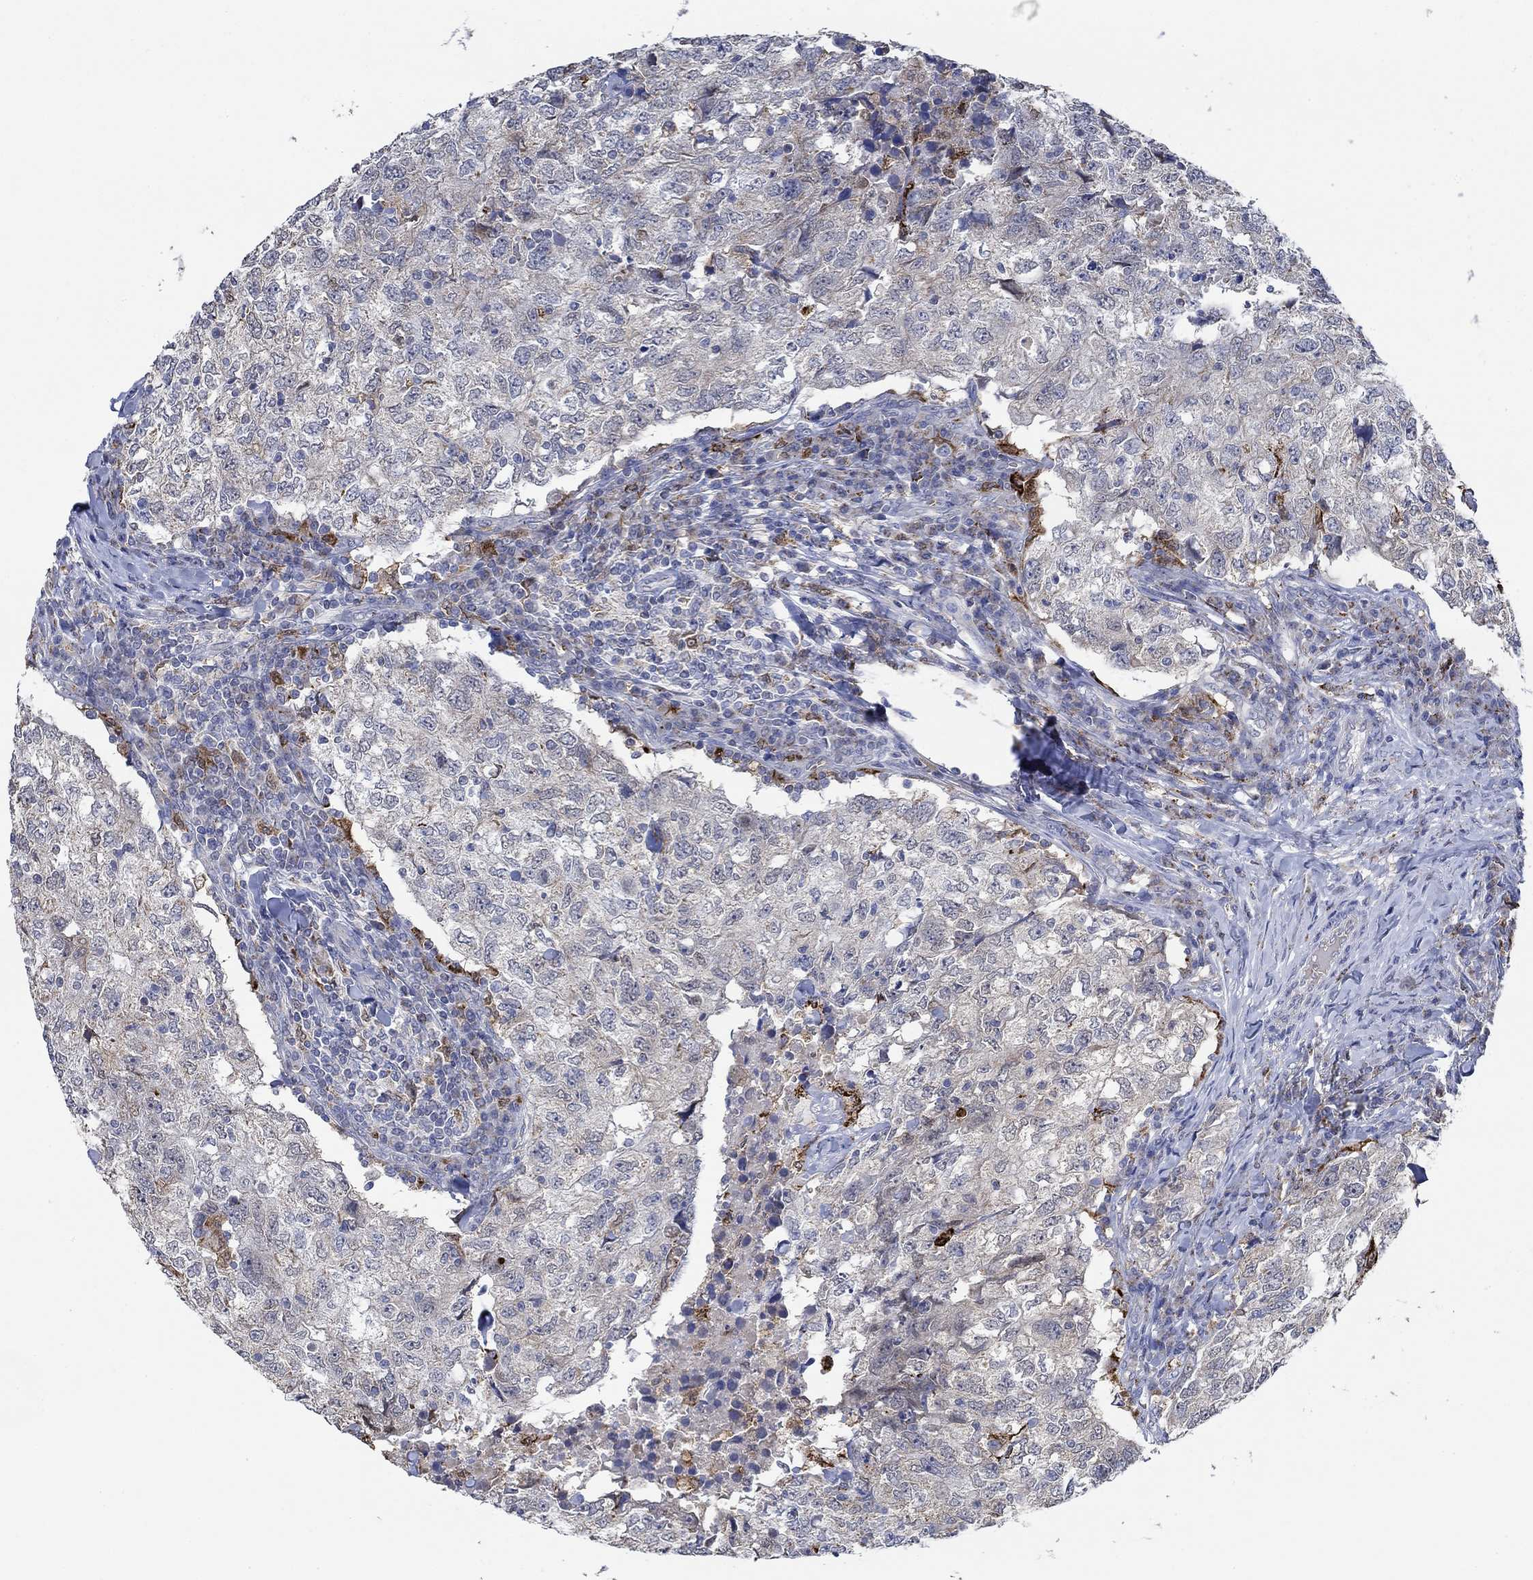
{"staining": {"intensity": "negative", "quantity": "none", "location": "none"}, "tissue": "breast cancer", "cell_type": "Tumor cells", "image_type": "cancer", "snomed": [{"axis": "morphology", "description": "Duct carcinoma"}, {"axis": "topography", "description": "Breast"}], "caption": "DAB (3,3'-diaminobenzidine) immunohistochemical staining of breast infiltrating ductal carcinoma displays no significant positivity in tumor cells. (DAB (3,3'-diaminobenzidine) immunohistochemistry (IHC), high magnification).", "gene": "MPP1", "patient": {"sex": "female", "age": 30}}